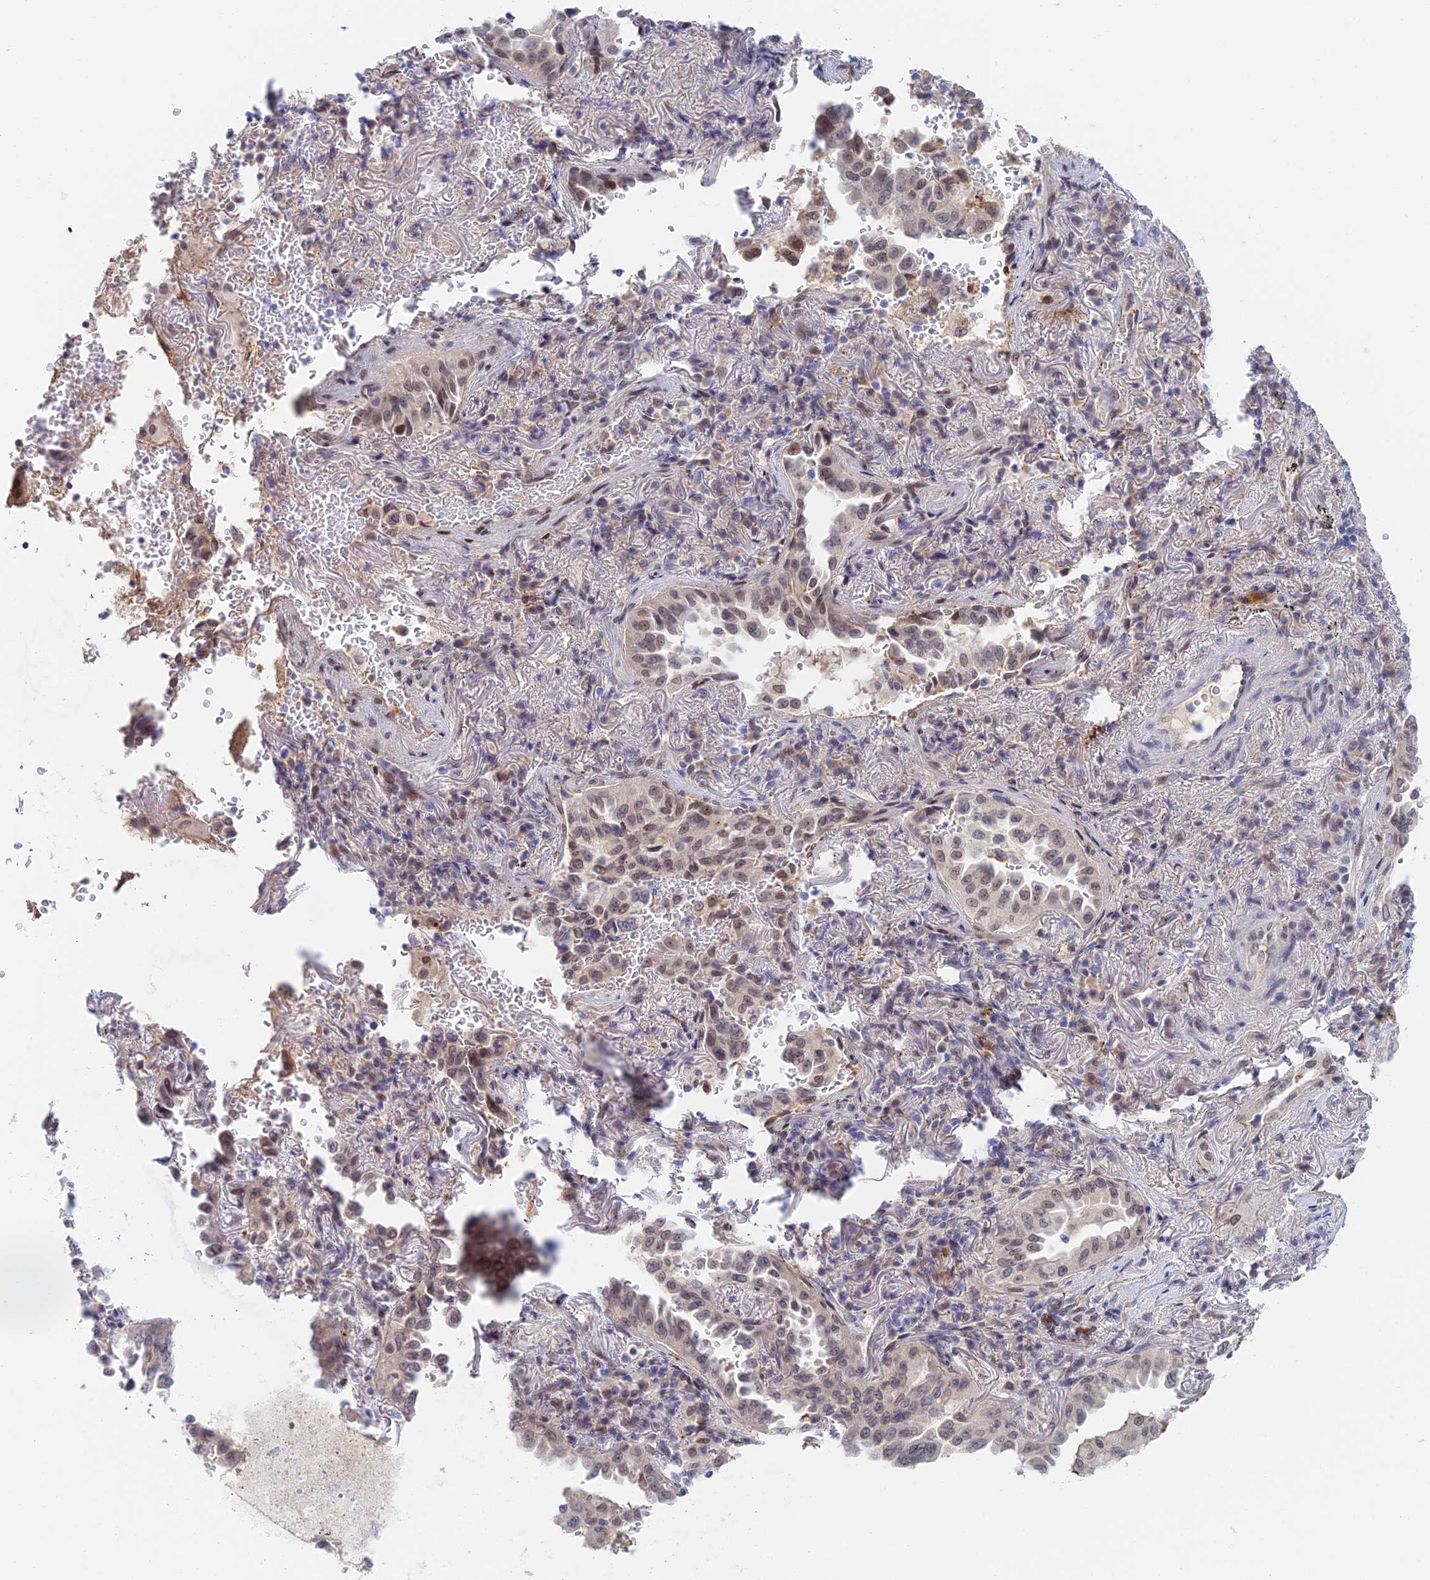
{"staining": {"intensity": "weak", "quantity": "25%-75%", "location": "nuclear"}, "tissue": "lung cancer", "cell_type": "Tumor cells", "image_type": "cancer", "snomed": [{"axis": "morphology", "description": "Adenocarcinoma, NOS"}, {"axis": "topography", "description": "Lung"}], "caption": "Immunohistochemical staining of adenocarcinoma (lung) exhibits weak nuclear protein staining in approximately 25%-75% of tumor cells. Nuclei are stained in blue.", "gene": "ZUP1", "patient": {"sex": "female", "age": 69}}